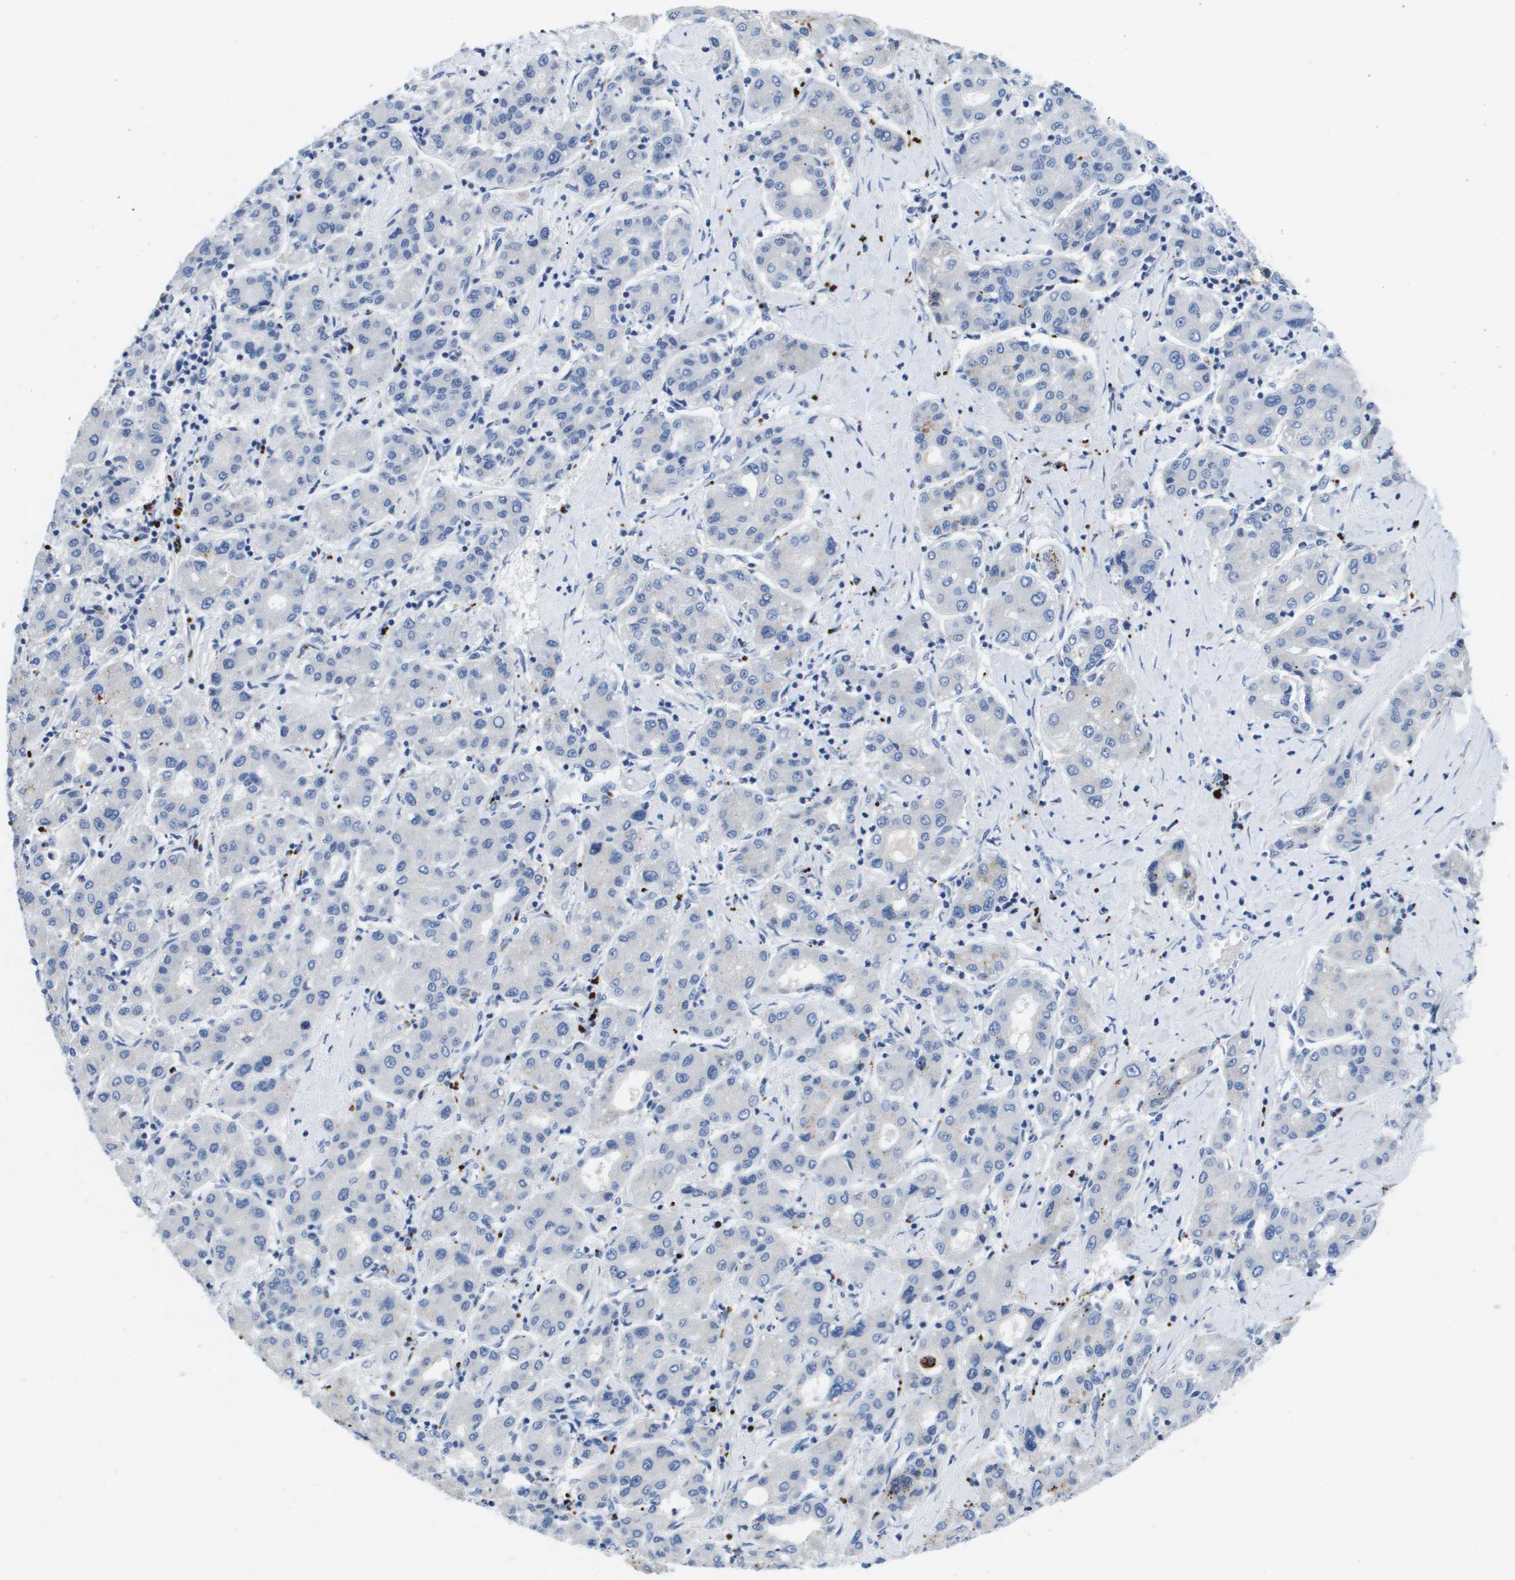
{"staining": {"intensity": "negative", "quantity": "none", "location": "none"}, "tissue": "liver cancer", "cell_type": "Tumor cells", "image_type": "cancer", "snomed": [{"axis": "morphology", "description": "Carcinoma, Hepatocellular, NOS"}, {"axis": "topography", "description": "Liver"}], "caption": "High power microscopy micrograph of an immunohistochemistry (IHC) histopathology image of liver cancer, revealing no significant expression in tumor cells.", "gene": "MS4A1", "patient": {"sex": "male", "age": 65}}